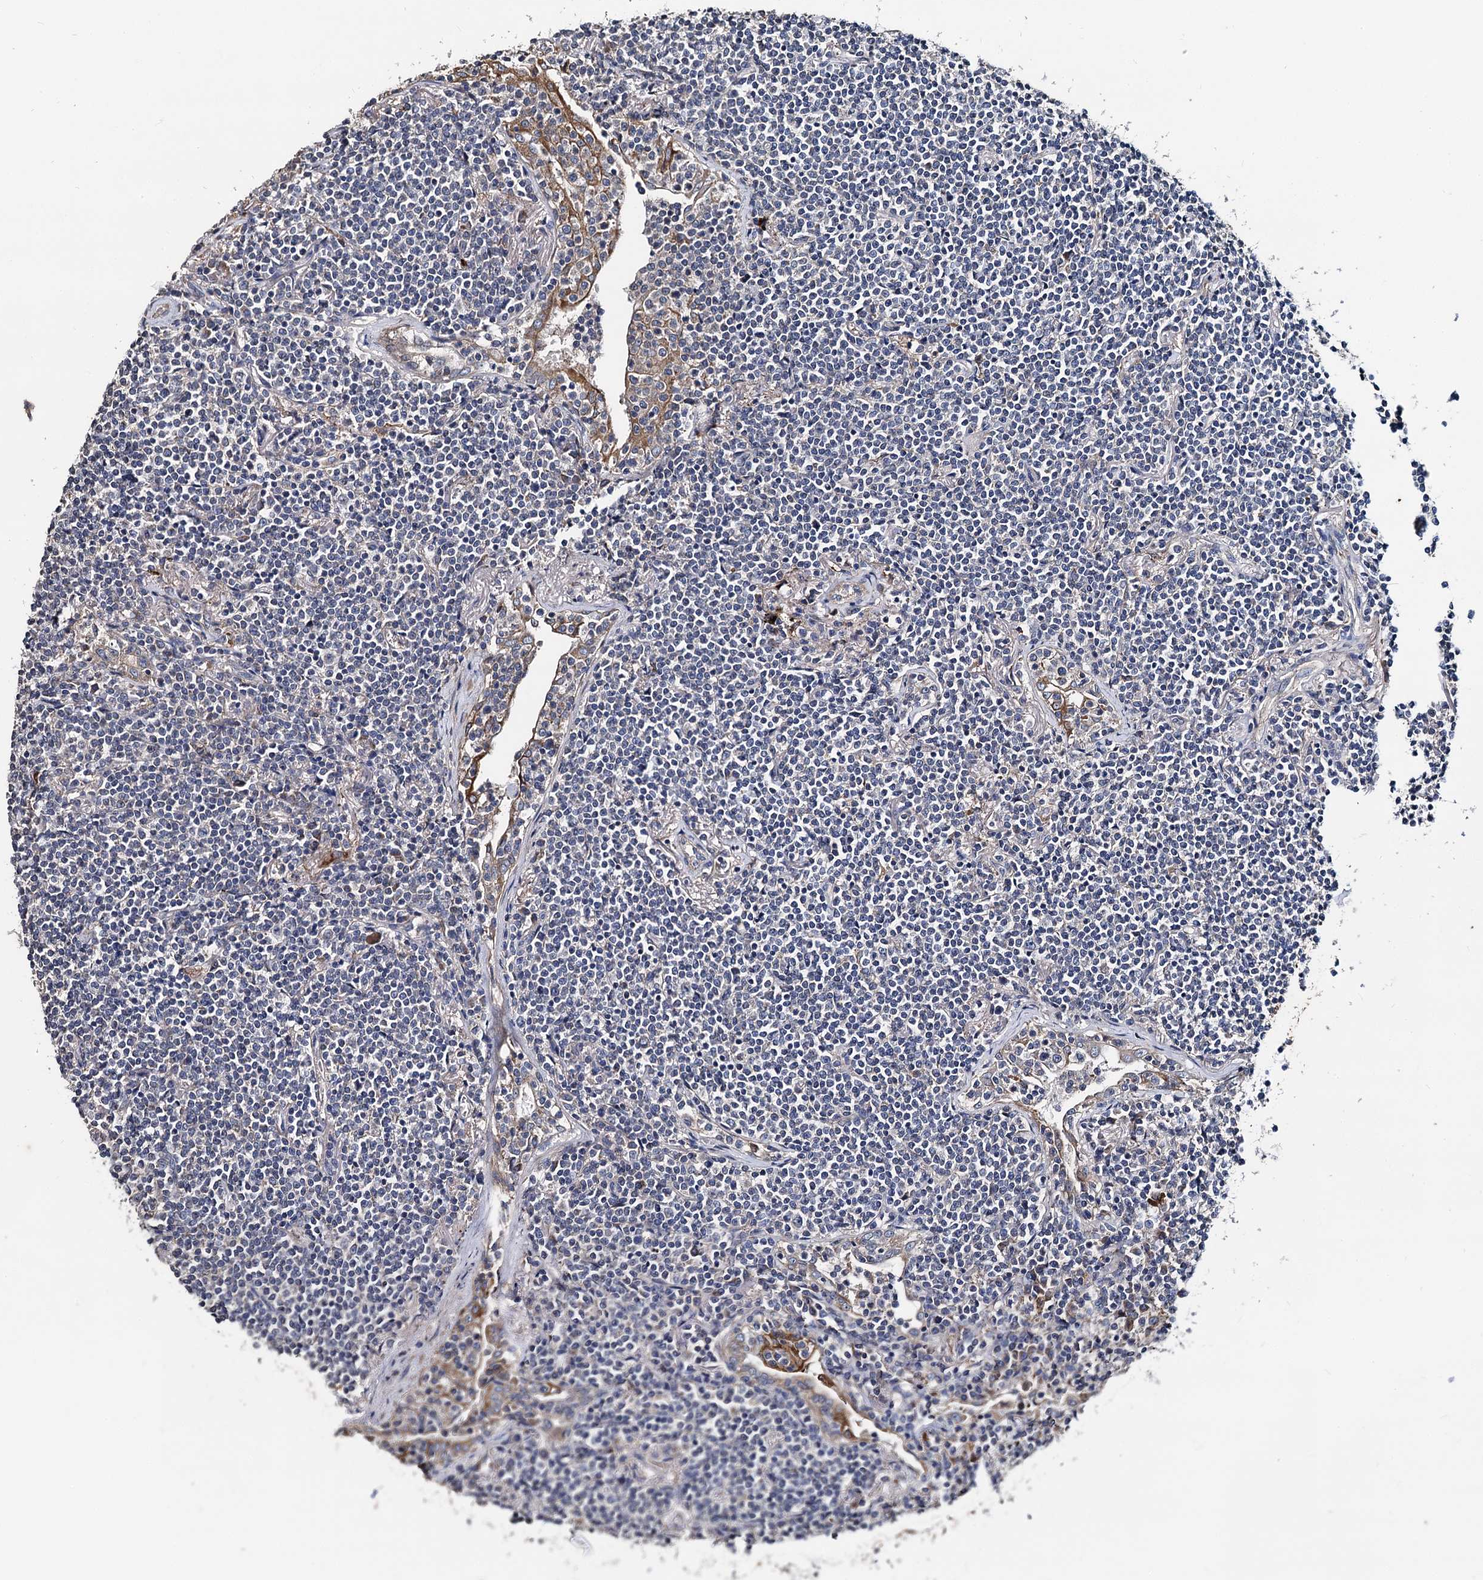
{"staining": {"intensity": "weak", "quantity": "<25%", "location": "cytoplasmic/membranous"}, "tissue": "lymphoma", "cell_type": "Tumor cells", "image_type": "cancer", "snomed": [{"axis": "morphology", "description": "Malignant lymphoma, non-Hodgkin's type, Low grade"}, {"axis": "topography", "description": "Lung"}], "caption": "An IHC histopathology image of lymphoma is shown. There is no staining in tumor cells of lymphoma. (DAB (3,3'-diaminobenzidine) IHC, high magnification).", "gene": "SPRYD3", "patient": {"sex": "female", "age": 71}}